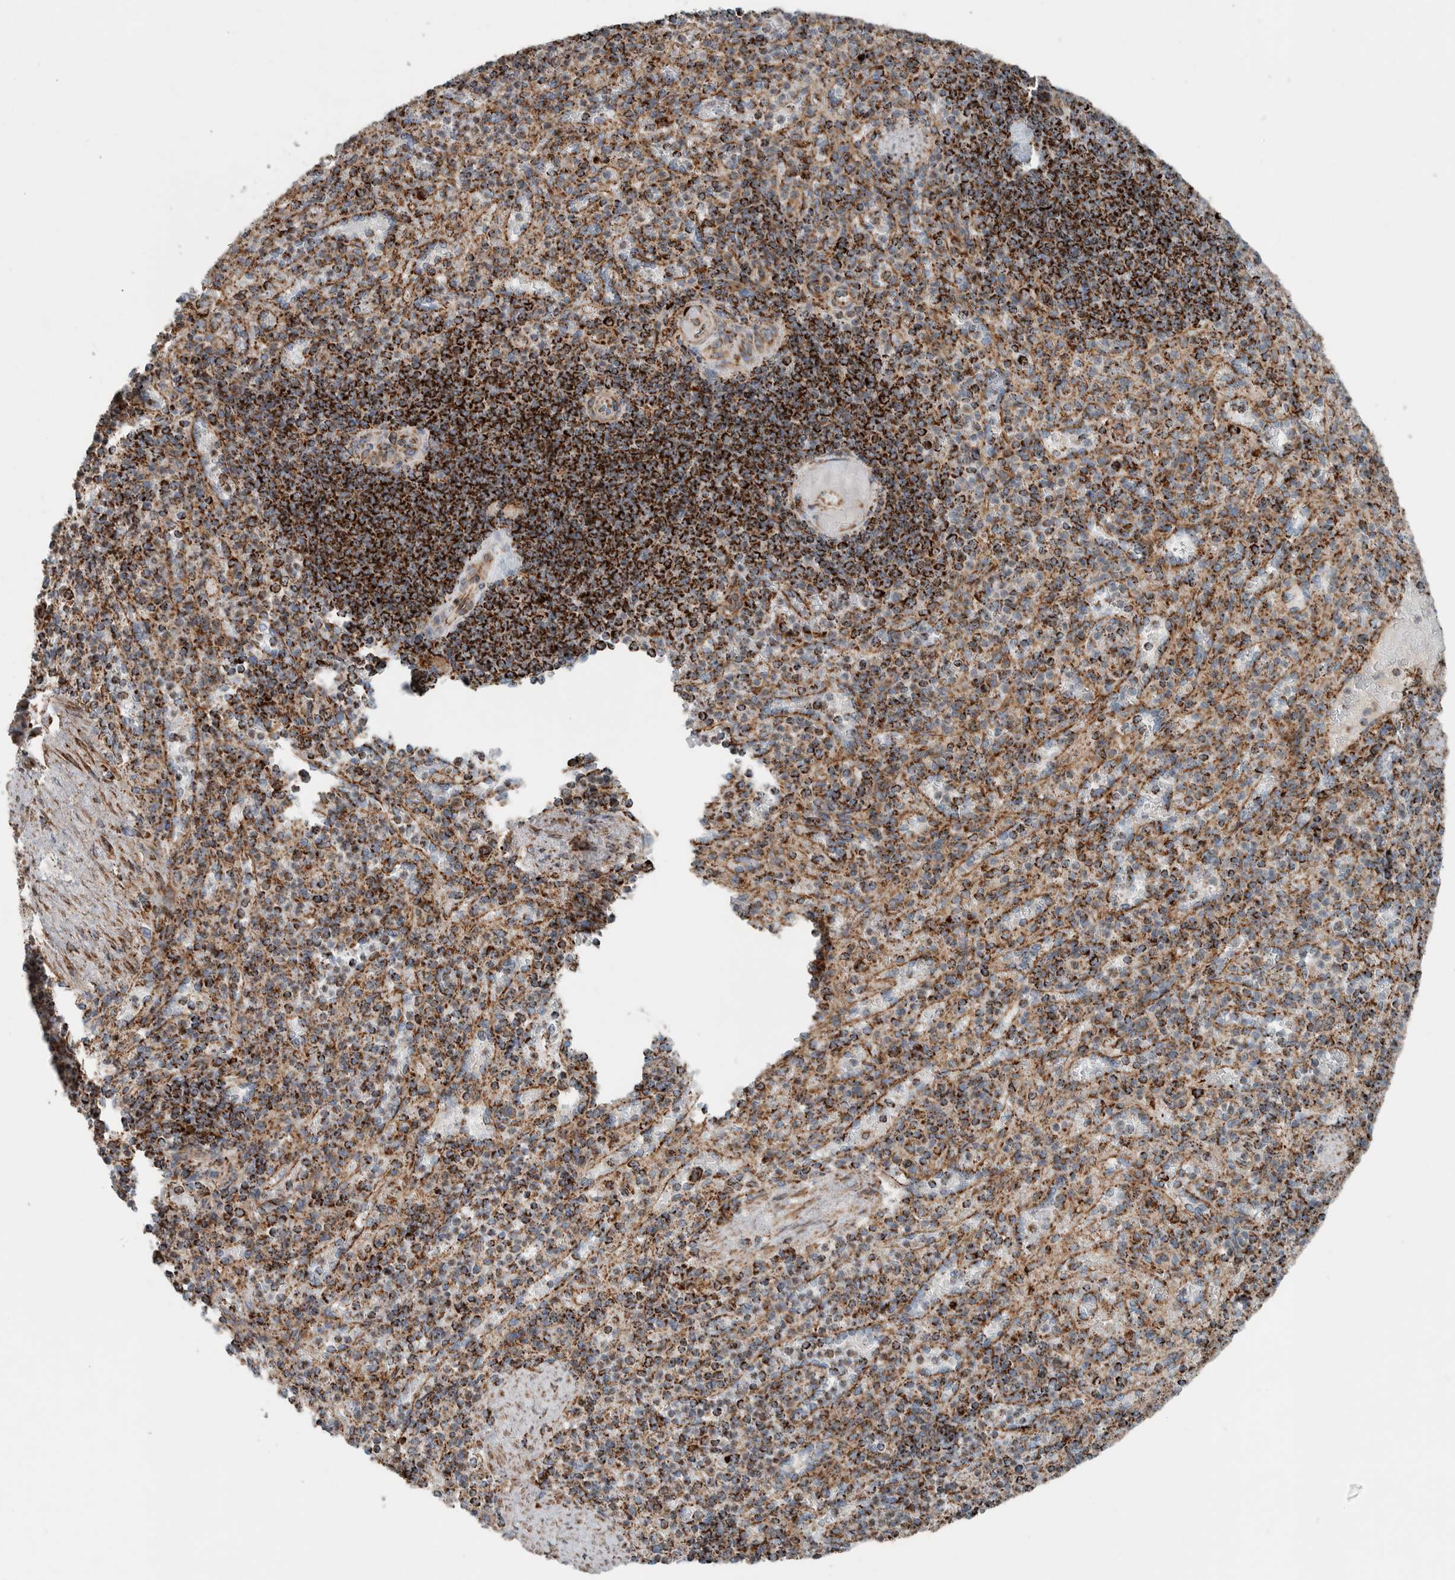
{"staining": {"intensity": "moderate", "quantity": ">75%", "location": "cytoplasmic/membranous"}, "tissue": "spleen", "cell_type": "Cells in red pulp", "image_type": "normal", "snomed": [{"axis": "morphology", "description": "Normal tissue, NOS"}, {"axis": "topography", "description": "Spleen"}], "caption": "Protein staining displays moderate cytoplasmic/membranous positivity in approximately >75% of cells in red pulp in unremarkable spleen. (brown staining indicates protein expression, while blue staining denotes nuclei).", "gene": "CNTROB", "patient": {"sex": "female", "age": 74}}